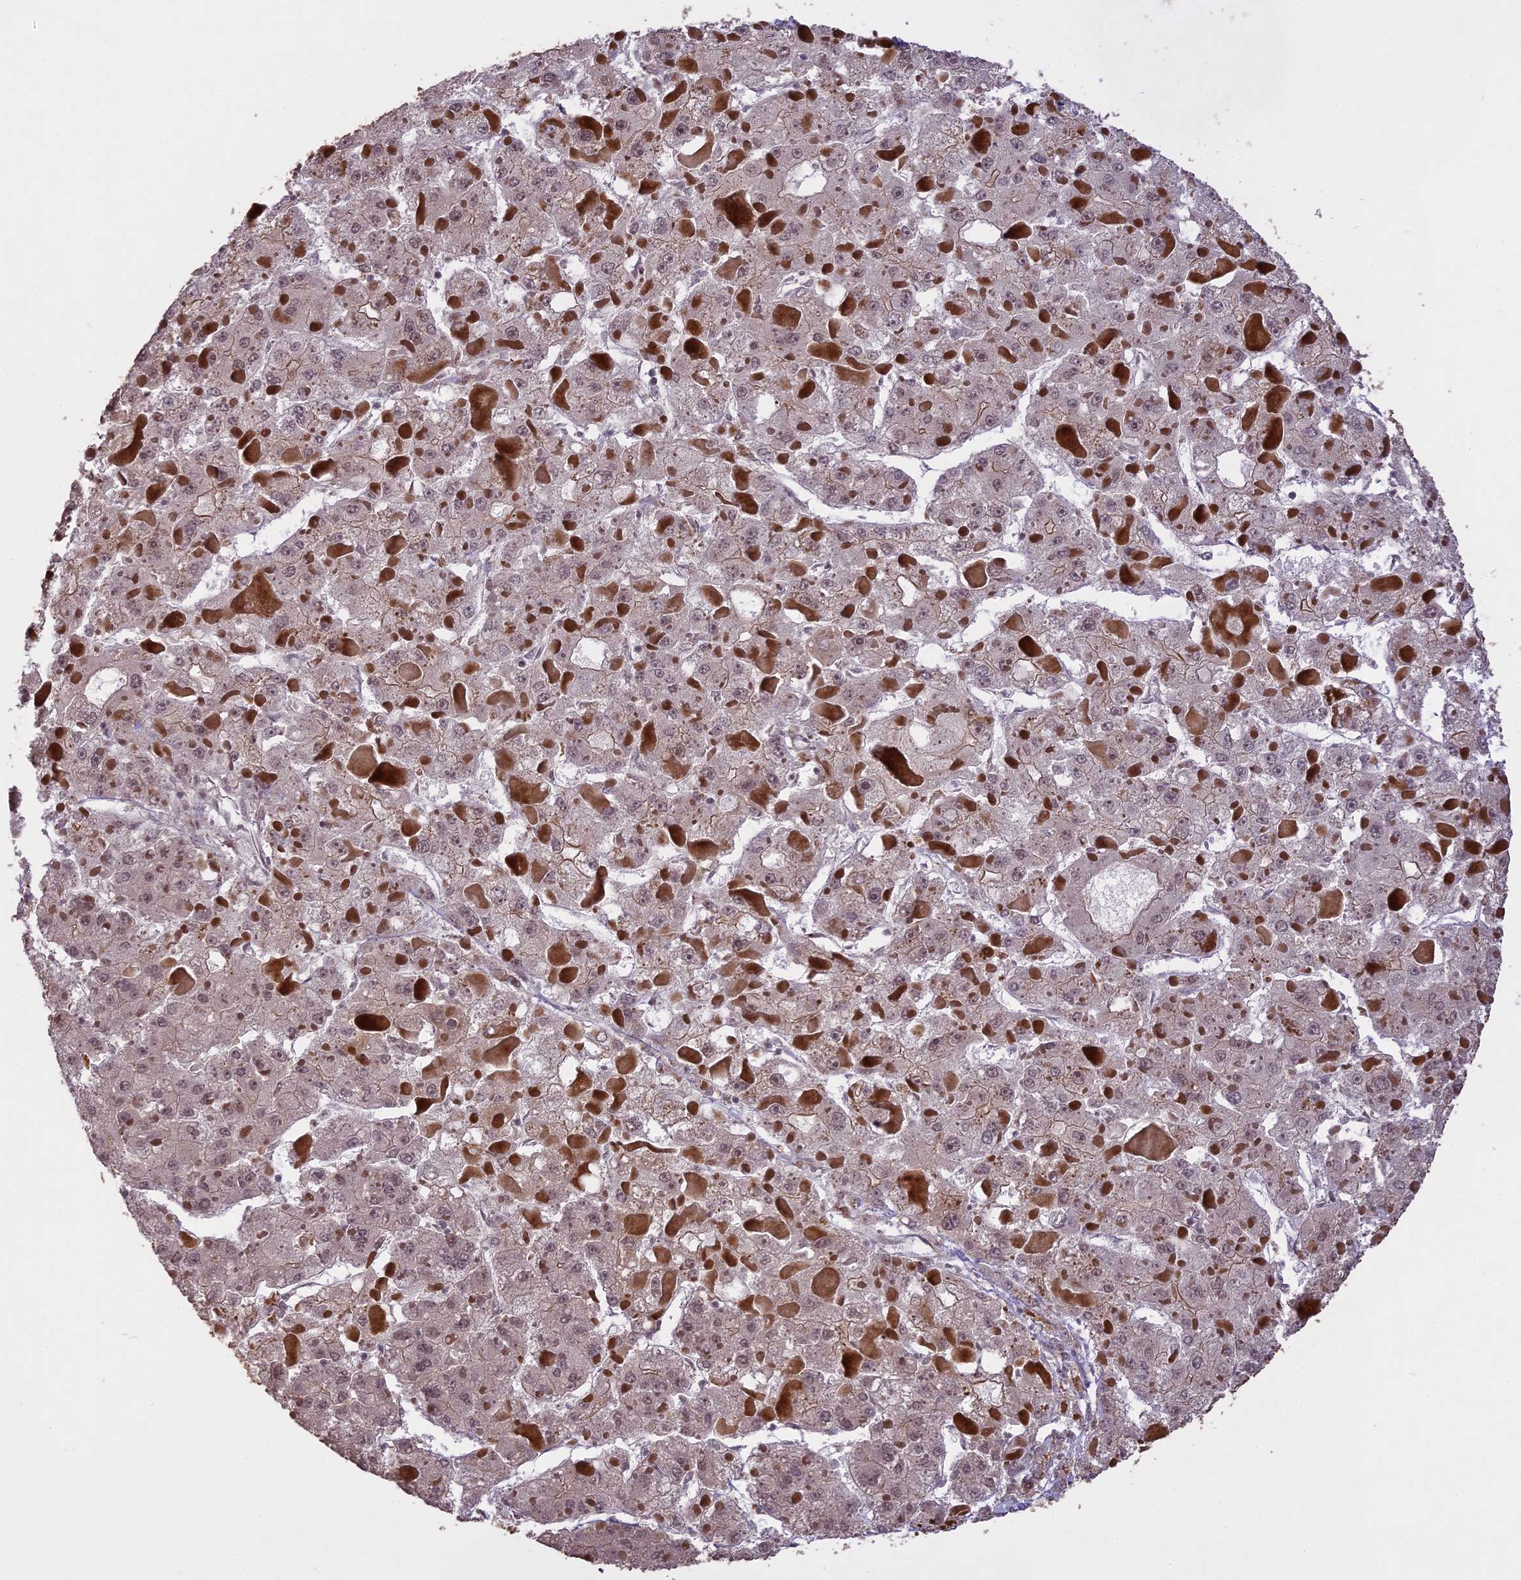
{"staining": {"intensity": "negative", "quantity": "none", "location": "none"}, "tissue": "liver cancer", "cell_type": "Tumor cells", "image_type": "cancer", "snomed": [{"axis": "morphology", "description": "Carcinoma, Hepatocellular, NOS"}, {"axis": "topography", "description": "Liver"}], "caption": "Immunohistochemical staining of liver hepatocellular carcinoma exhibits no significant expression in tumor cells. (DAB (3,3'-diaminobenzidine) immunohistochemistry visualized using brightfield microscopy, high magnification).", "gene": "PRELID2", "patient": {"sex": "female", "age": 73}}